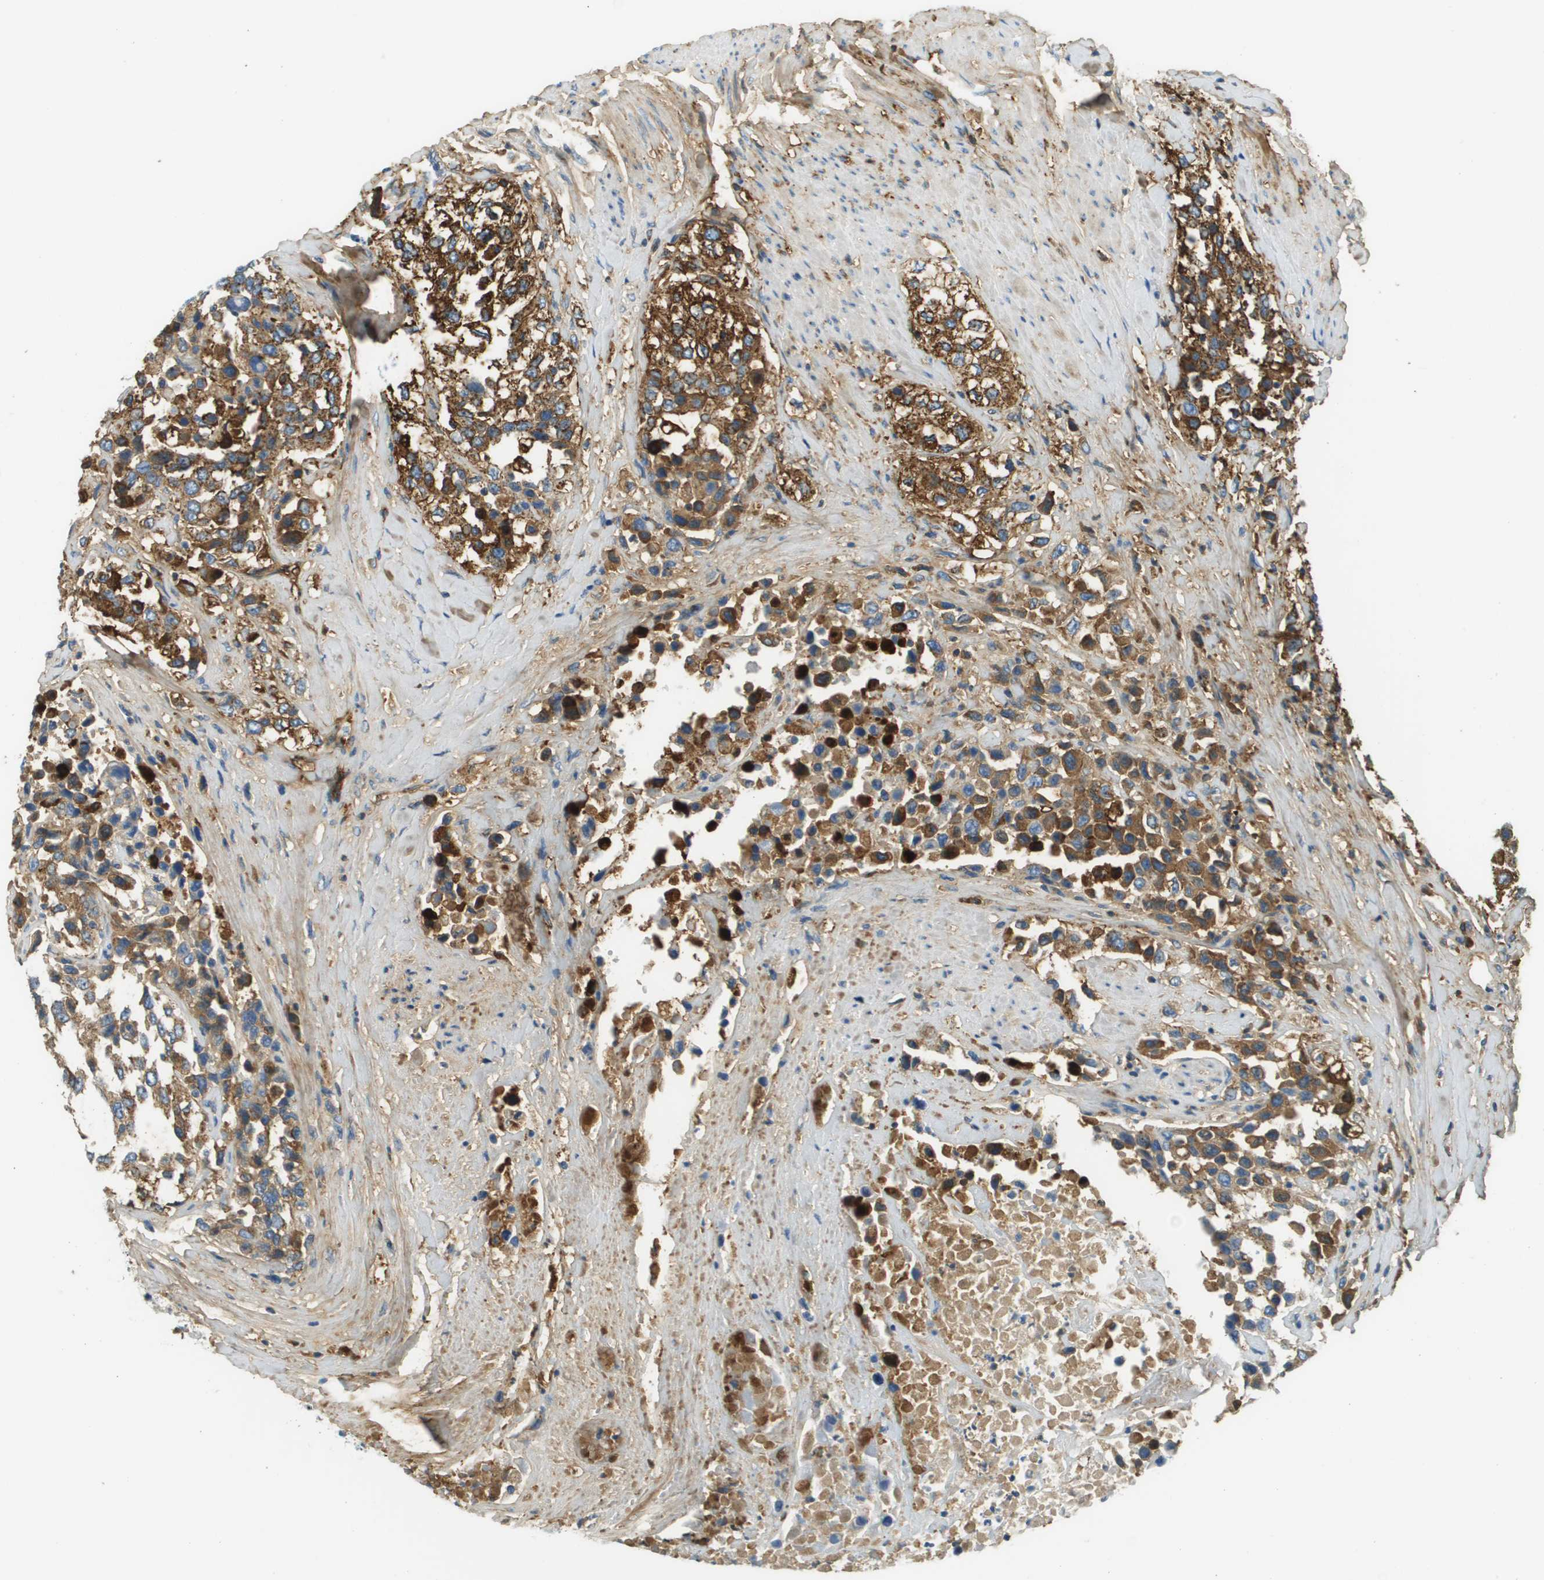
{"staining": {"intensity": "moderate", "quantity": ">75%", "location": "cytoplasmic/membranous"}, "tissue": "urothelial cancer", "cell_type": "Tumor cells", "image_type": "cancer", "snomed": [{"axis": "morphology", "description": "Urothelial carcinoma, High grade"}, {"axis": "topography", "description": "Urinary bladder"}], "caption": "Moderate cytoplasmic/membranous protein staining is present in about >75% of tumor cells in high-grade urothelial carcinoma.", "gene": "DCN", "patient": {"sex": "female", "age": 80}}